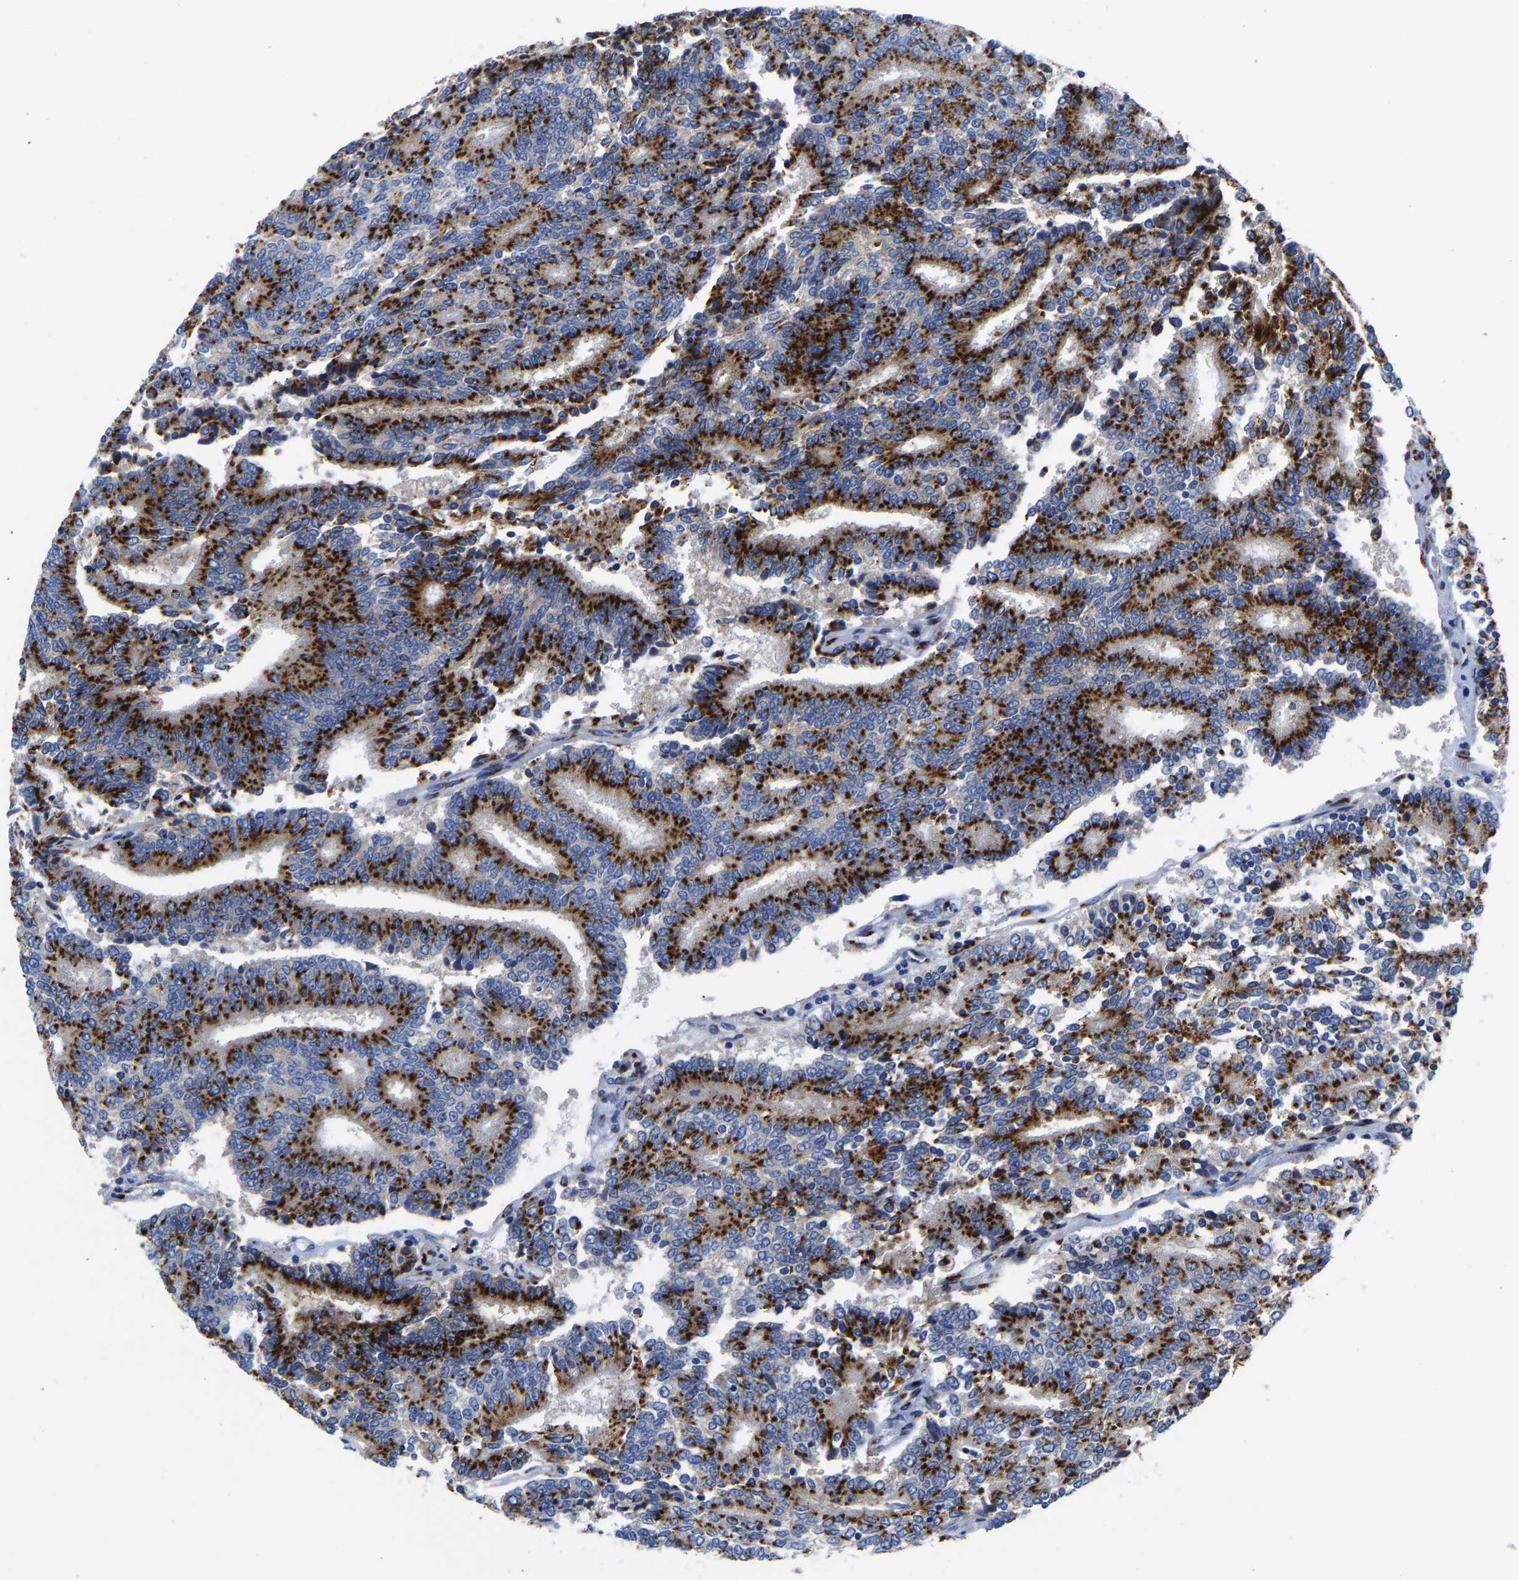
{"staining": {"intensity": "strong", "quantity": ">75%", "location": "cytoplasmic/membranous"}, "tissue": "prostate cancer", "cell_type": "Tumor cells", "image_type": "cancer", "snomed": [{"axis": "morphology", "description": "Normal tissue, NOS"}, {"axis": "morphology", "description": "Adenocarcinoma, High grade"}, {"axis": "topography", "description": "Prostate"}, {"axis": "topography", "description": "Seminal veicle"}], "caption": "Prostate cancer (adenocarcinoma (high-grade)) tissue demonstrates strong cytoplasmic/membranous expression in approximately >75% of tumor cells, visualized by immunohistochemistry.", "gene": "TMEM87A", "patient": {"sex": "male", "age": 55}}